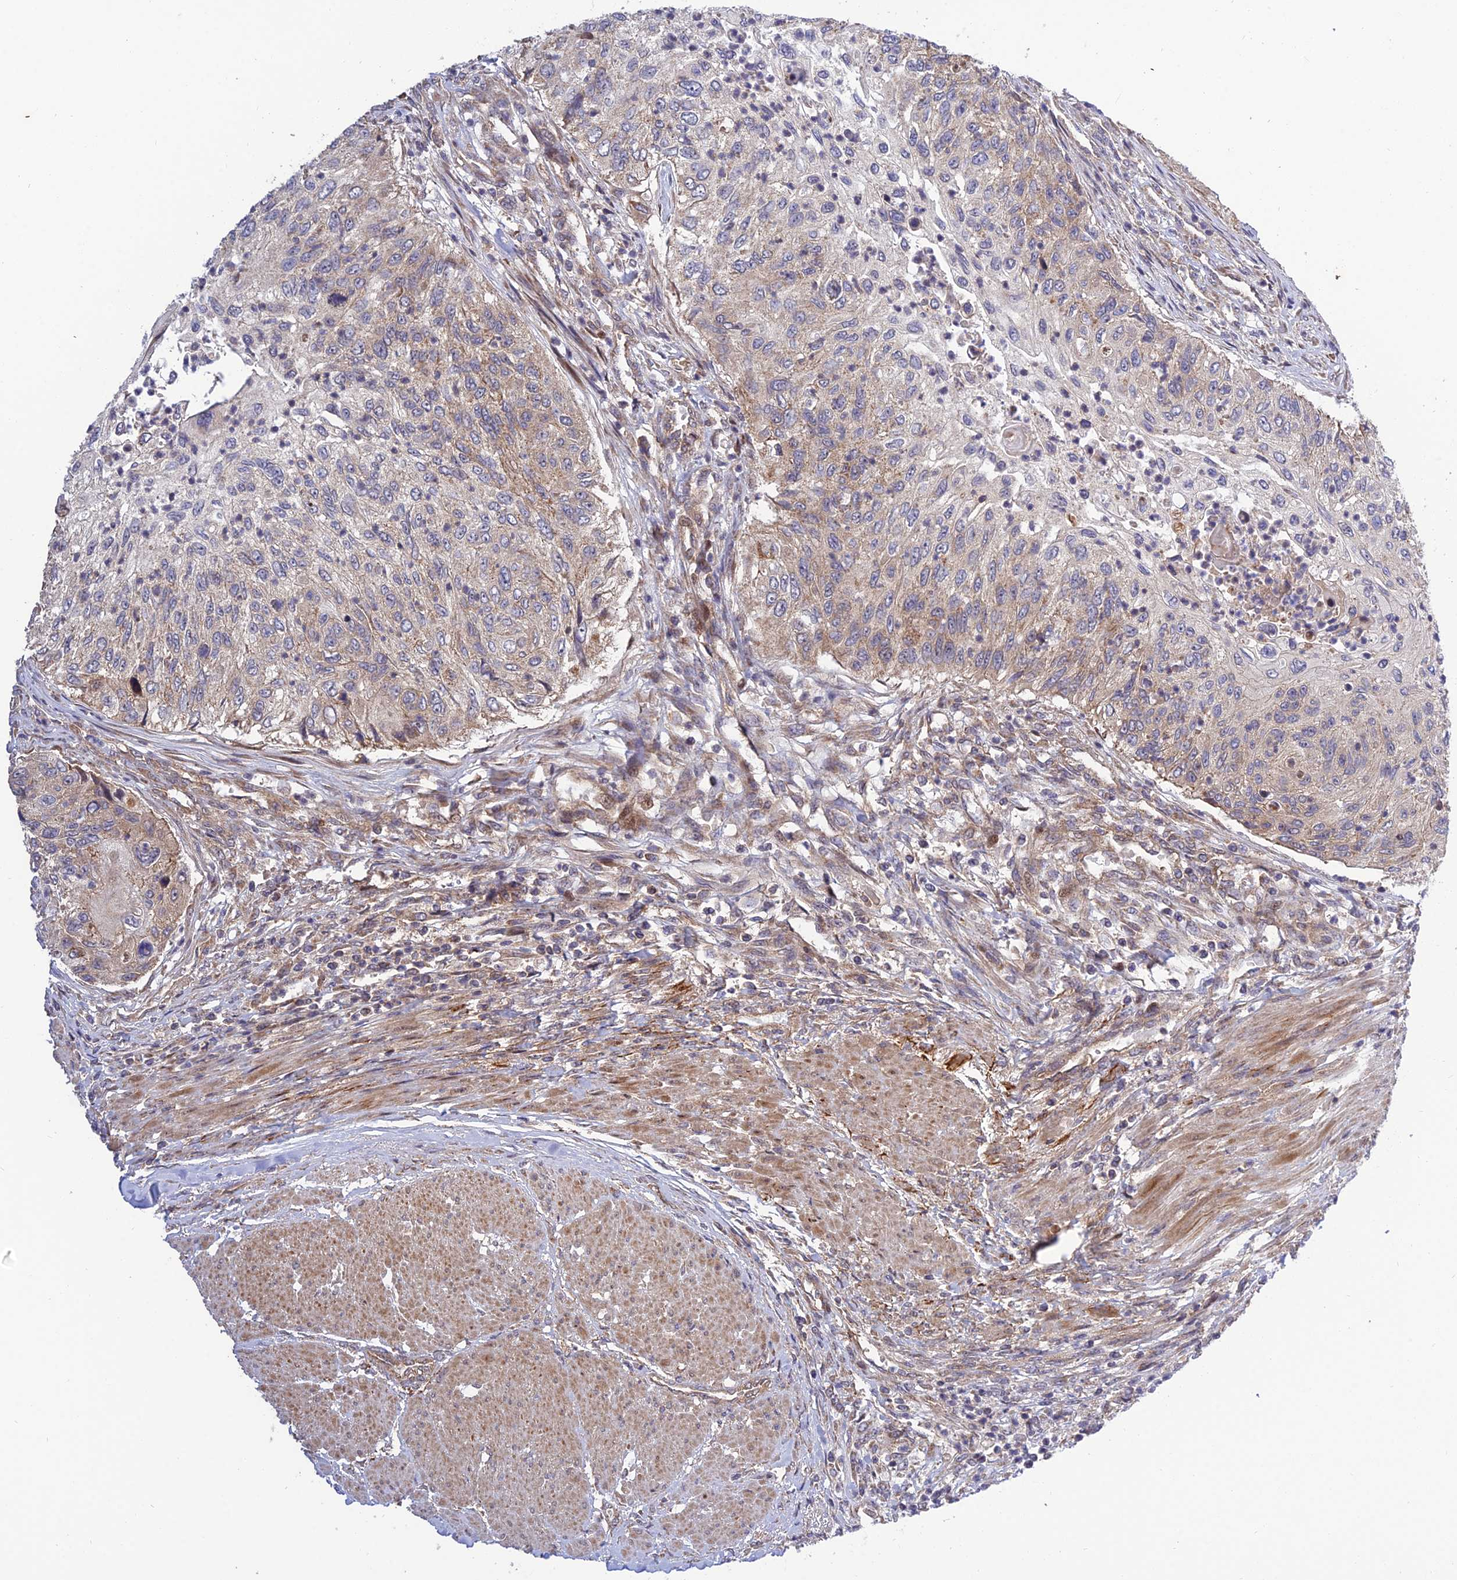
{"staining": {"intensity": "weak", "quantity": "<25%", "location": "cytoplasmic/membranous"}, "tissue": "urothelial cancer", "cell_type": "Tumor cells", "image_type": "cancer", "snomed": [{"axis": "morphology", "description": "Urothelial carcinoma, High grade"}, {"axis": "topography", "description": "Urinary bladder"}], "caption": "DAB (3,3'-diaminobenzidine) immunohistochemical staining of urothelial carcinoma (high-grade) reveals no significant staining in tumor cells.", "gene": "PLEKHG2", "patient": {"sex": "female", "age": 60}}